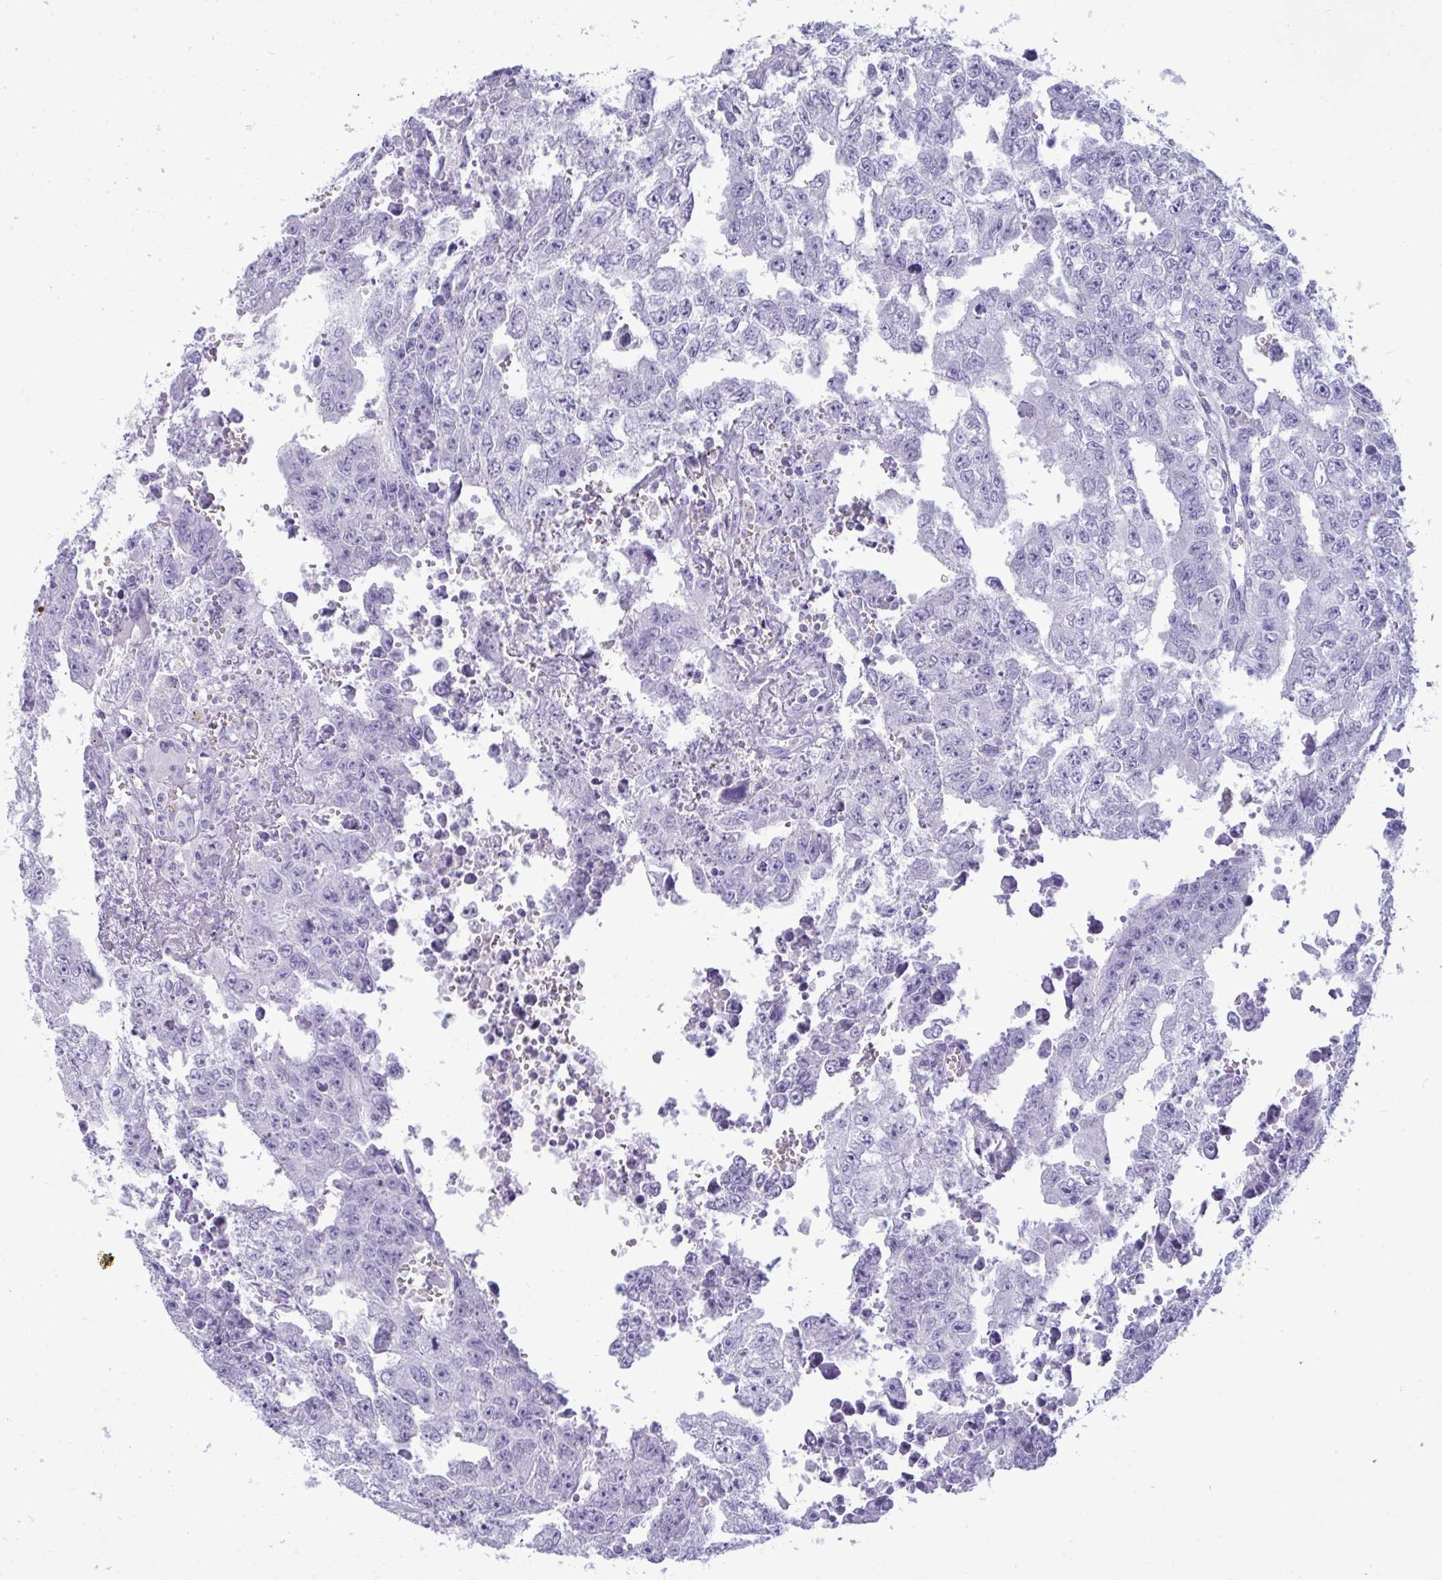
{"staining": {"intensity": "negative", "quantity": "none", "location": "none"}, "tissue": "testis cancer", "cell_type": "Tumor cells", "image_type": "cancer", "snomed": [{"axis": "morphology", "description": "Carcinoma, Embryonal, NOS"}, {"axis": "morphology", "description": "Teratoma, malignant, NOS"}, {"axis": "topography", "description": "Testis"}], "caption": "Immunohistochemistry (IHC) of testis cancer (malignant teratoma) displays no staining in tumor cells.", "gene": "ANKRD60", "patient": {"sex": "male", "age": 24}}